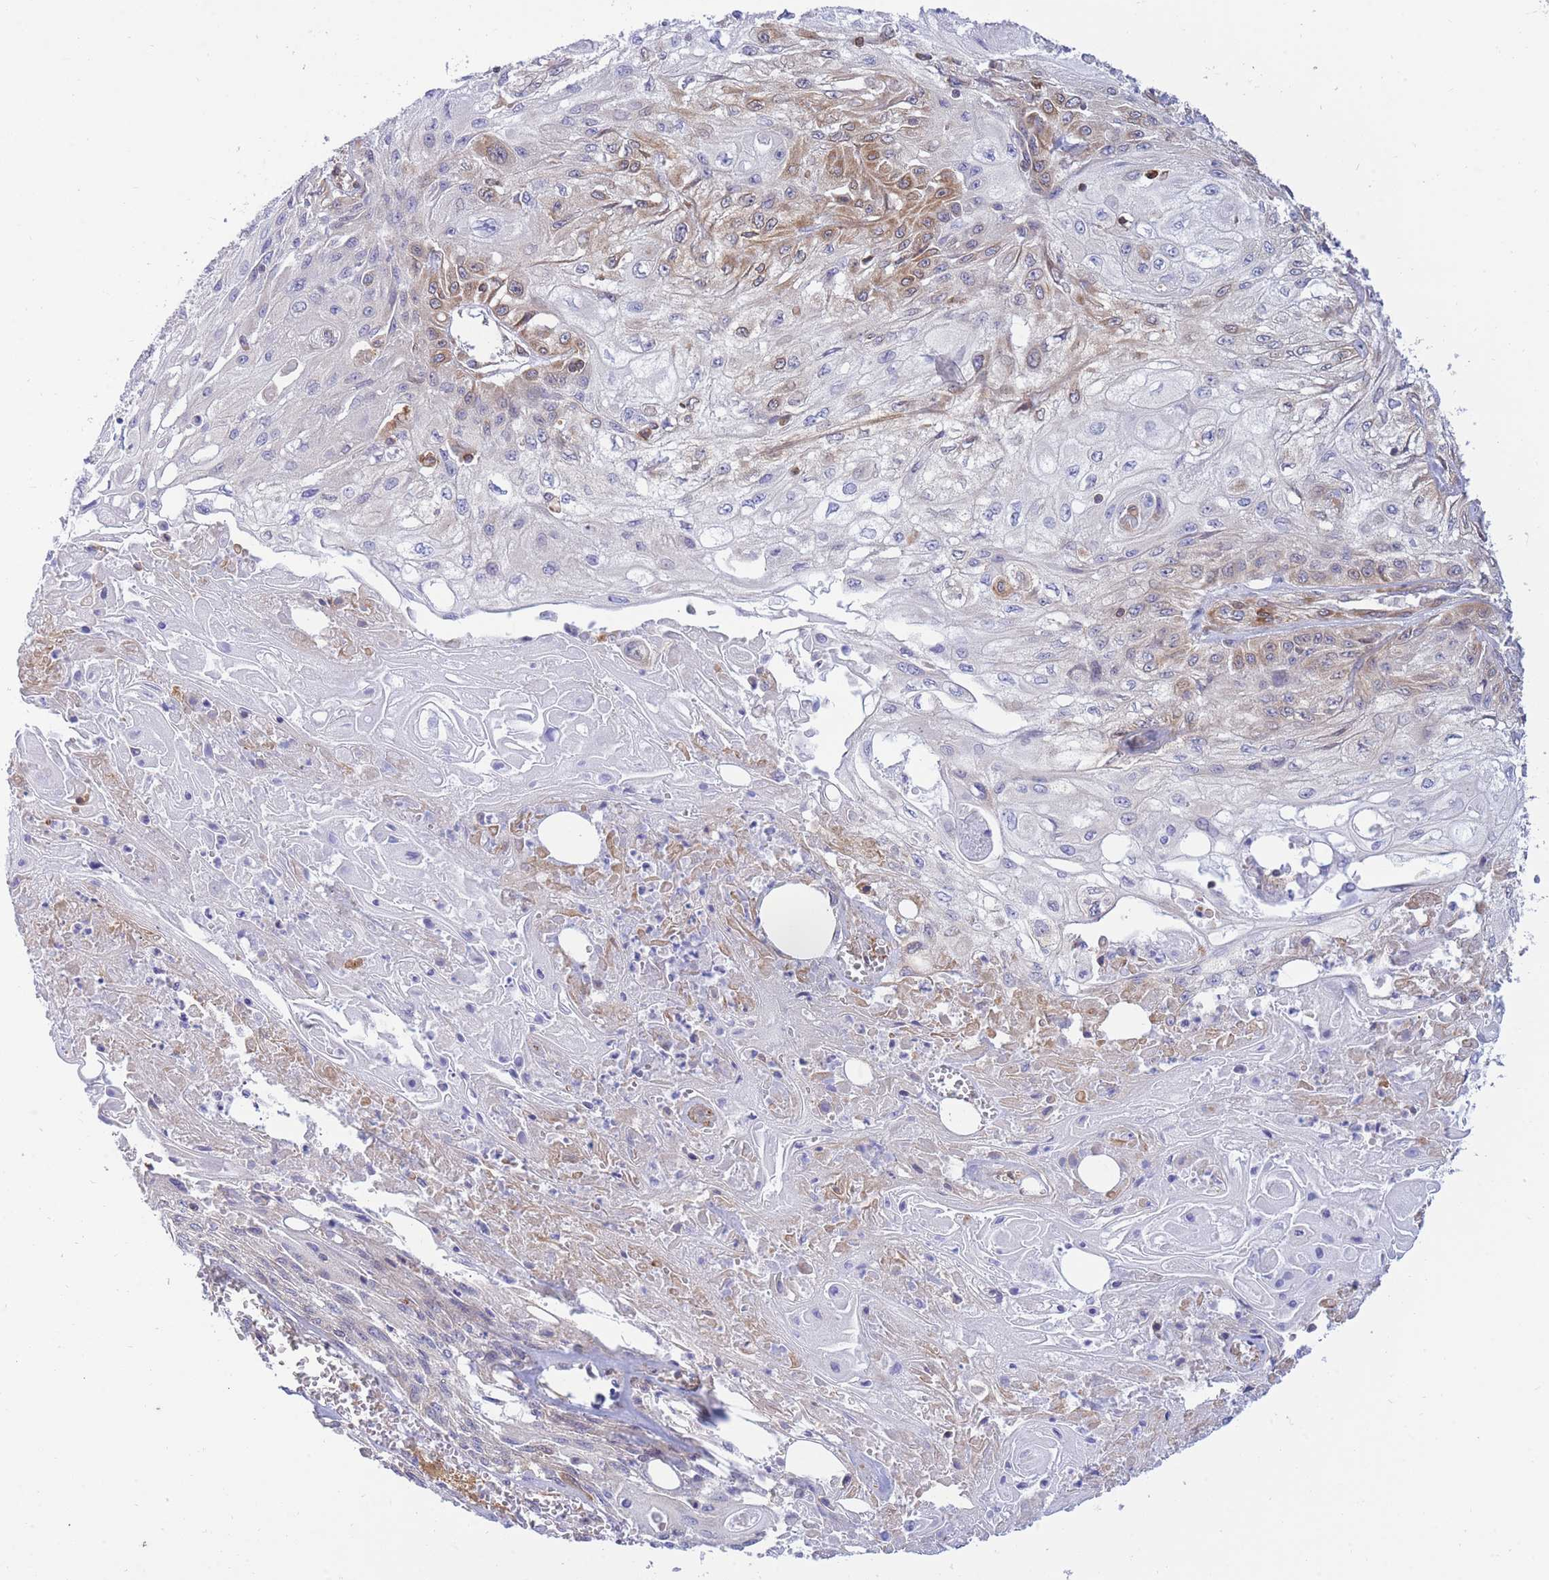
{"staining": {"intensity": "moderate", "quantity": "25%-75%", "location": "cytoplasmic/membranous"}, "tissue": "skin cancer", "cell_type": "Tumor cells", "image_type": "cancer", "snomed": [{"axis": "morphology", "description": "Squamous cell carcinoma, NOS"}, {"axis": "morphology", "description": "Squamous cell carcinoma, metastatic, NOS"}, {"axis": "topography", "description": "Skin"}, {"axis": "topography", "description": "Lymph node"}], "caption": "Squamous cell carcinoma (skin) stained with IHC displays moderate cytoplasmic/membranous positivity in approximately 25%-75% of tumor cells. (brown staining indicates protein expression, while blue staining denotes nuclei).", "gene": "REM1", "patient": {"sex": "male", "age": 75}}